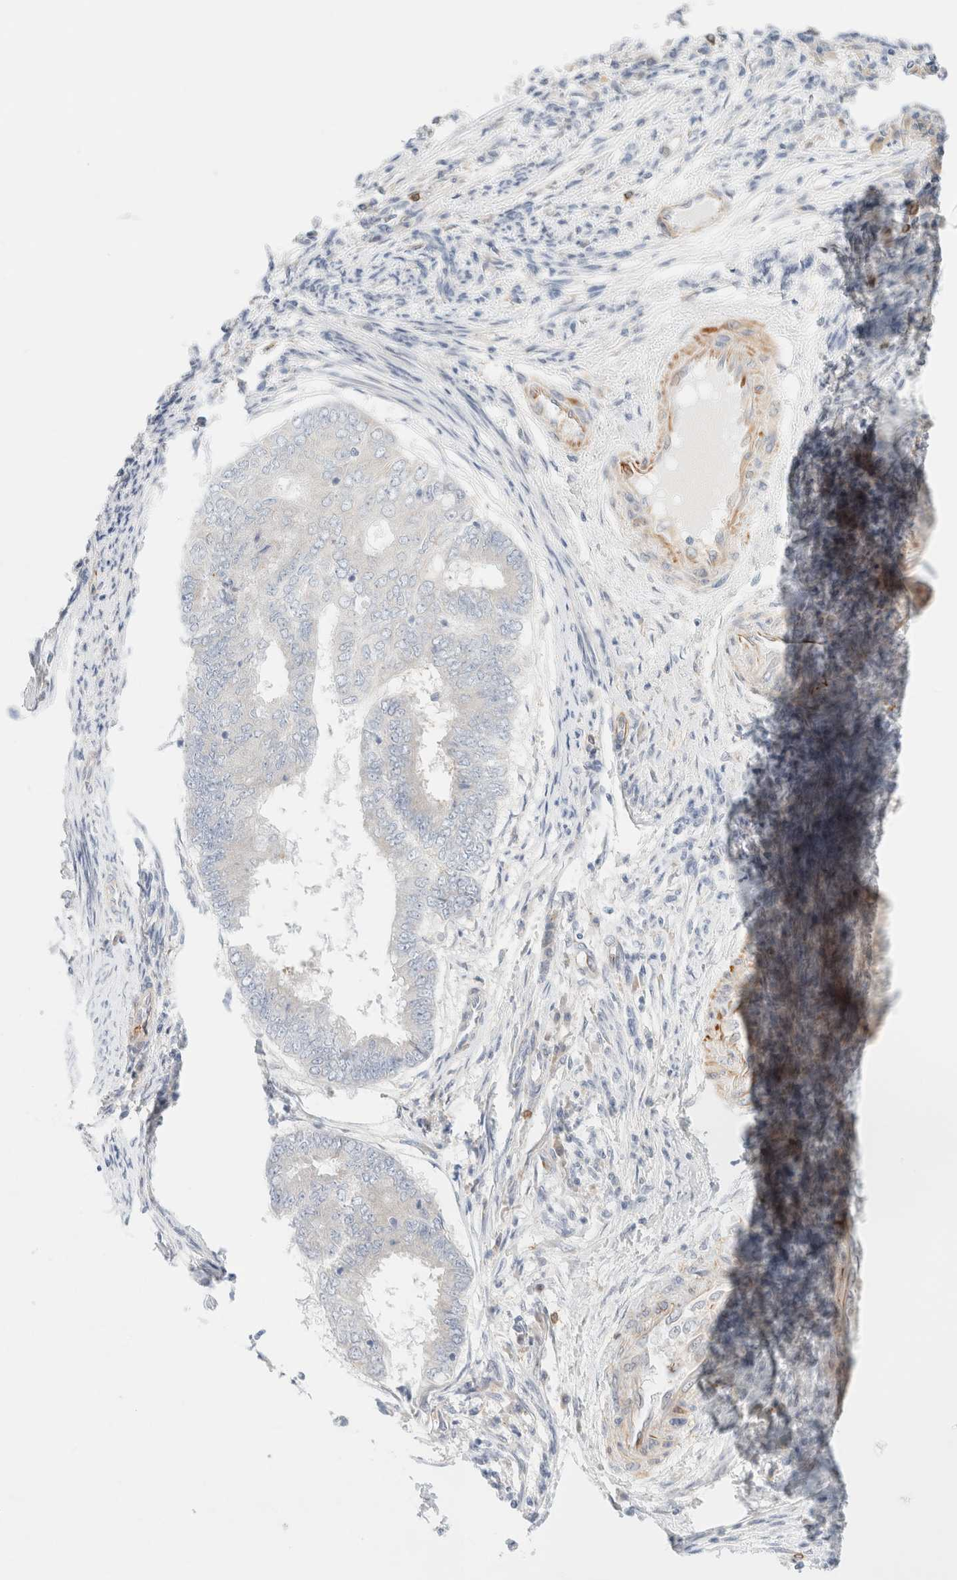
{"staining": {"intensity": "negative", "quantity": "none", "location": "none"}, "tissue": "endometrial cancer", "cell_type": "Tumor cells", "image_type": "cancer", "snomed": [{"axis": "morphology", "description": "Polyp, NOS"}, {"axis": "morphology", "description": "Adenocarcinoma, NOS"}, {"axis": "morphology", "description": "Adenoma, NOS"}, {"axis": "topography", "description": "Endometrium"}], "caption": "Endometrial adenocarcinoma stained for a protein using immunohistochemistry shows no positivity tumor cells.", "gene": "SLC25A48", "patient": {"sex": "female", "age": 79}}